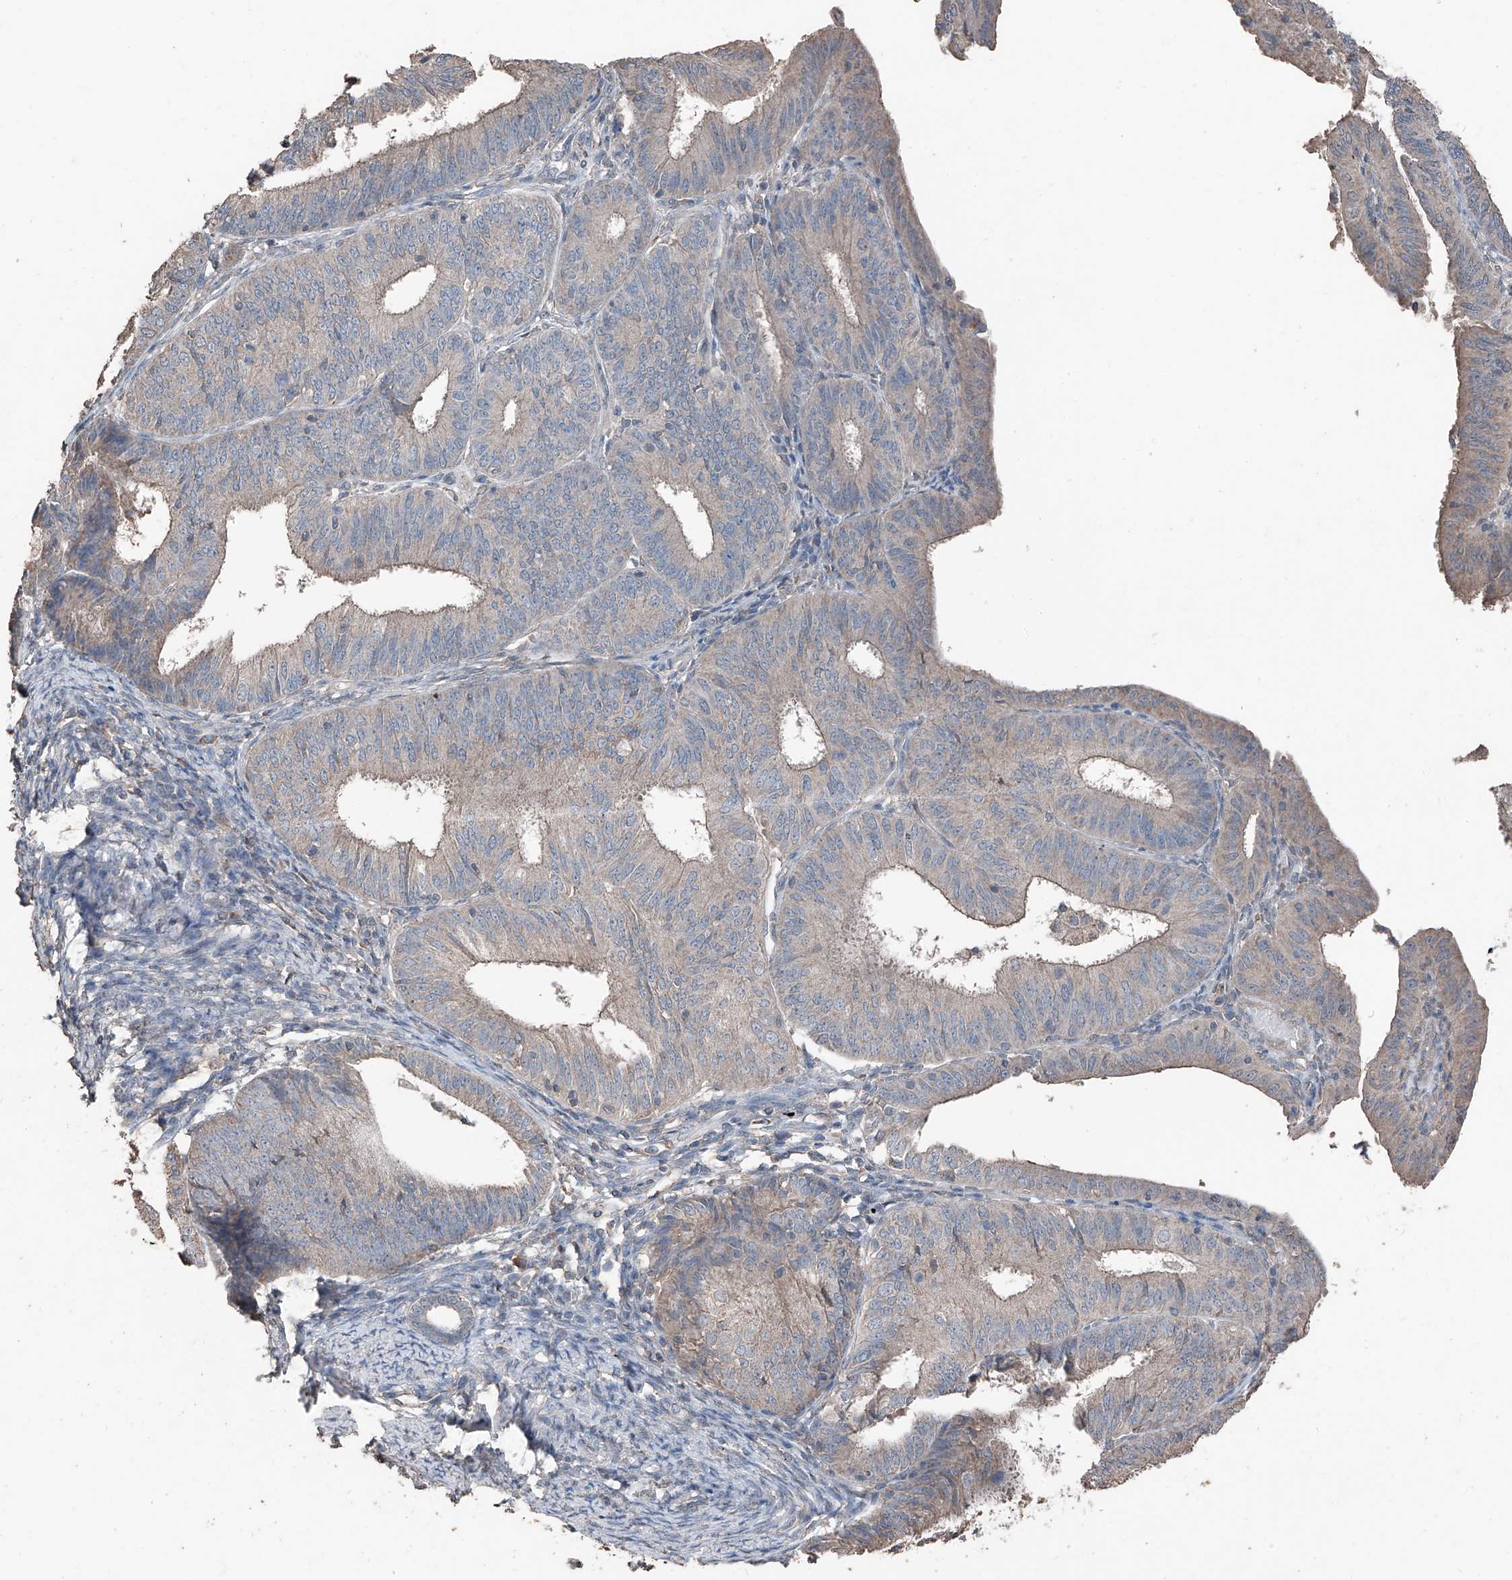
{"staining": {"intensity": "weak", "quantity": "25%-75%", "location": "cytoplasmic/membranous"}, "tissue": "endometrial cancer", "cell_type": "Tumor cells", "image_type": "cancer", "snomed": [{"axis": "morphology", "description": "Adenocarcinoma, NOS"}, {"axis": "topography", "description": "Endometrium"}], "caption": "Protein expression analysis of human endometrial adenocarcinoma reveals weak cytoplasmic/membranous expression in about 25%-75% of tumor cells.", "gene": "MAMLD1", "patient": {"sex": "female", "age": 51}}